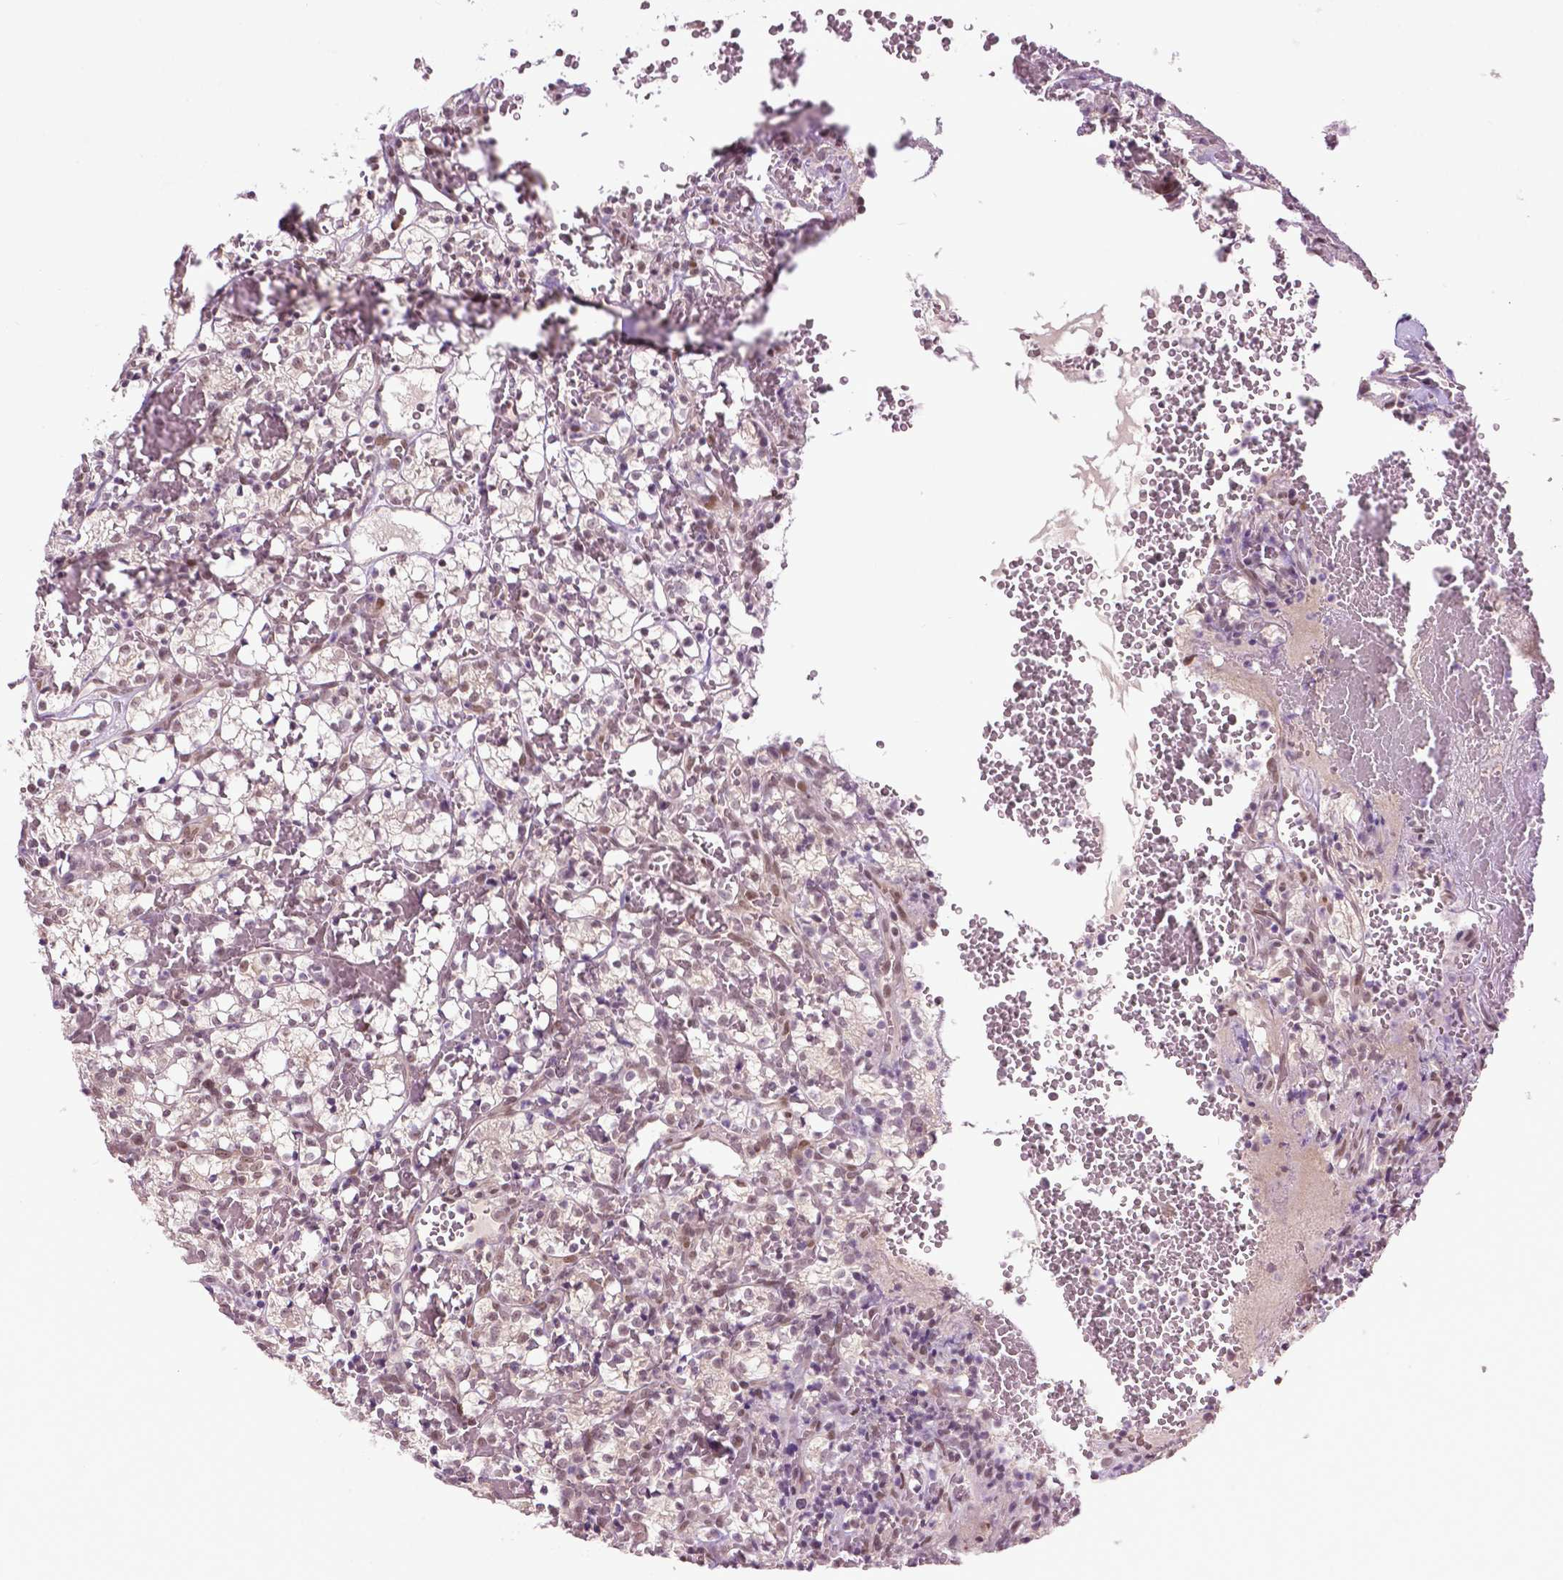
{"staining": {"intensity": "weak", "quantity": "<25%", "location": "nuclear"}, "tissue": "renal cancer", "cell_type": "Tumor cells", "image_type": "cancer", "snomed": [{"axis": "morphology", "description": "Adenocarcinoma, NOS"}, {"axis": "topography", "description": "Kidney"}], "caption": "This is an immunohistochemistry image of renal cancer (adenocarcinoma). There is no expression in tumor cells.", "gene": "UBQLN4", "patient": {"sex": "female", "age": 69}}